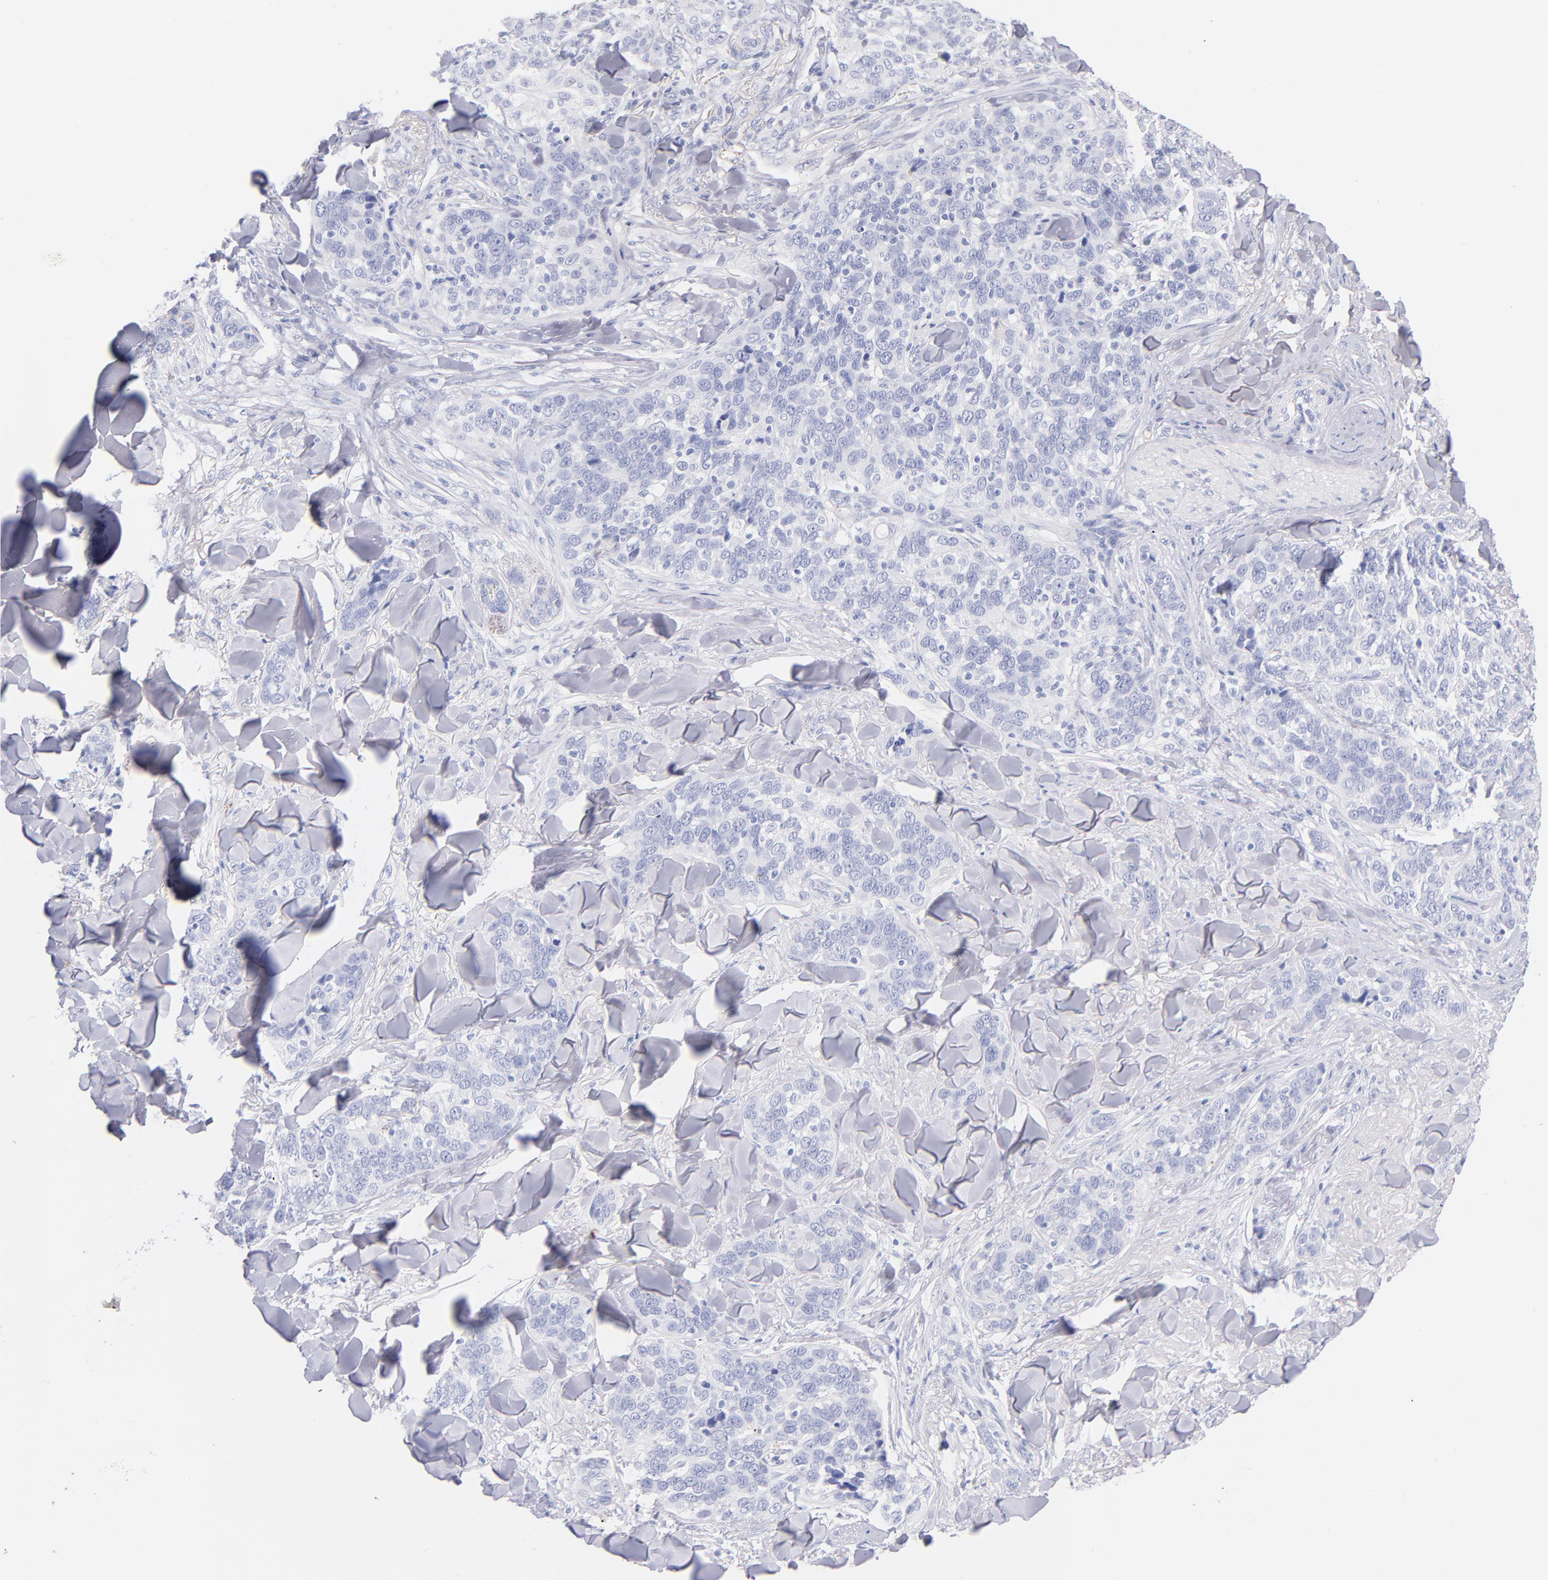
{"staining": {"intensity": "negative", "quantity": "none", "location": "none"}, "tissue": "skin cancer", "cell_type": "Tumor cells", "image_type": "cancer", "snomed": [{"axis": "morphology", "description": "Normal tissue, NOS"}, {"axis": "morphology", "description": "Squamous cell carcinoma, NOS"}, {"axis": "topography", "description": "Skin"}], "caption": "The photomicrograph exhibits no significant staining in tumor cells of squamous cell carcinoma (skin). (Brightfield microscopy of DAB immunohistochemistry (IHC) at high magnification).", "gene": "HP", "patient": {"sex": "female", "age": 83}}